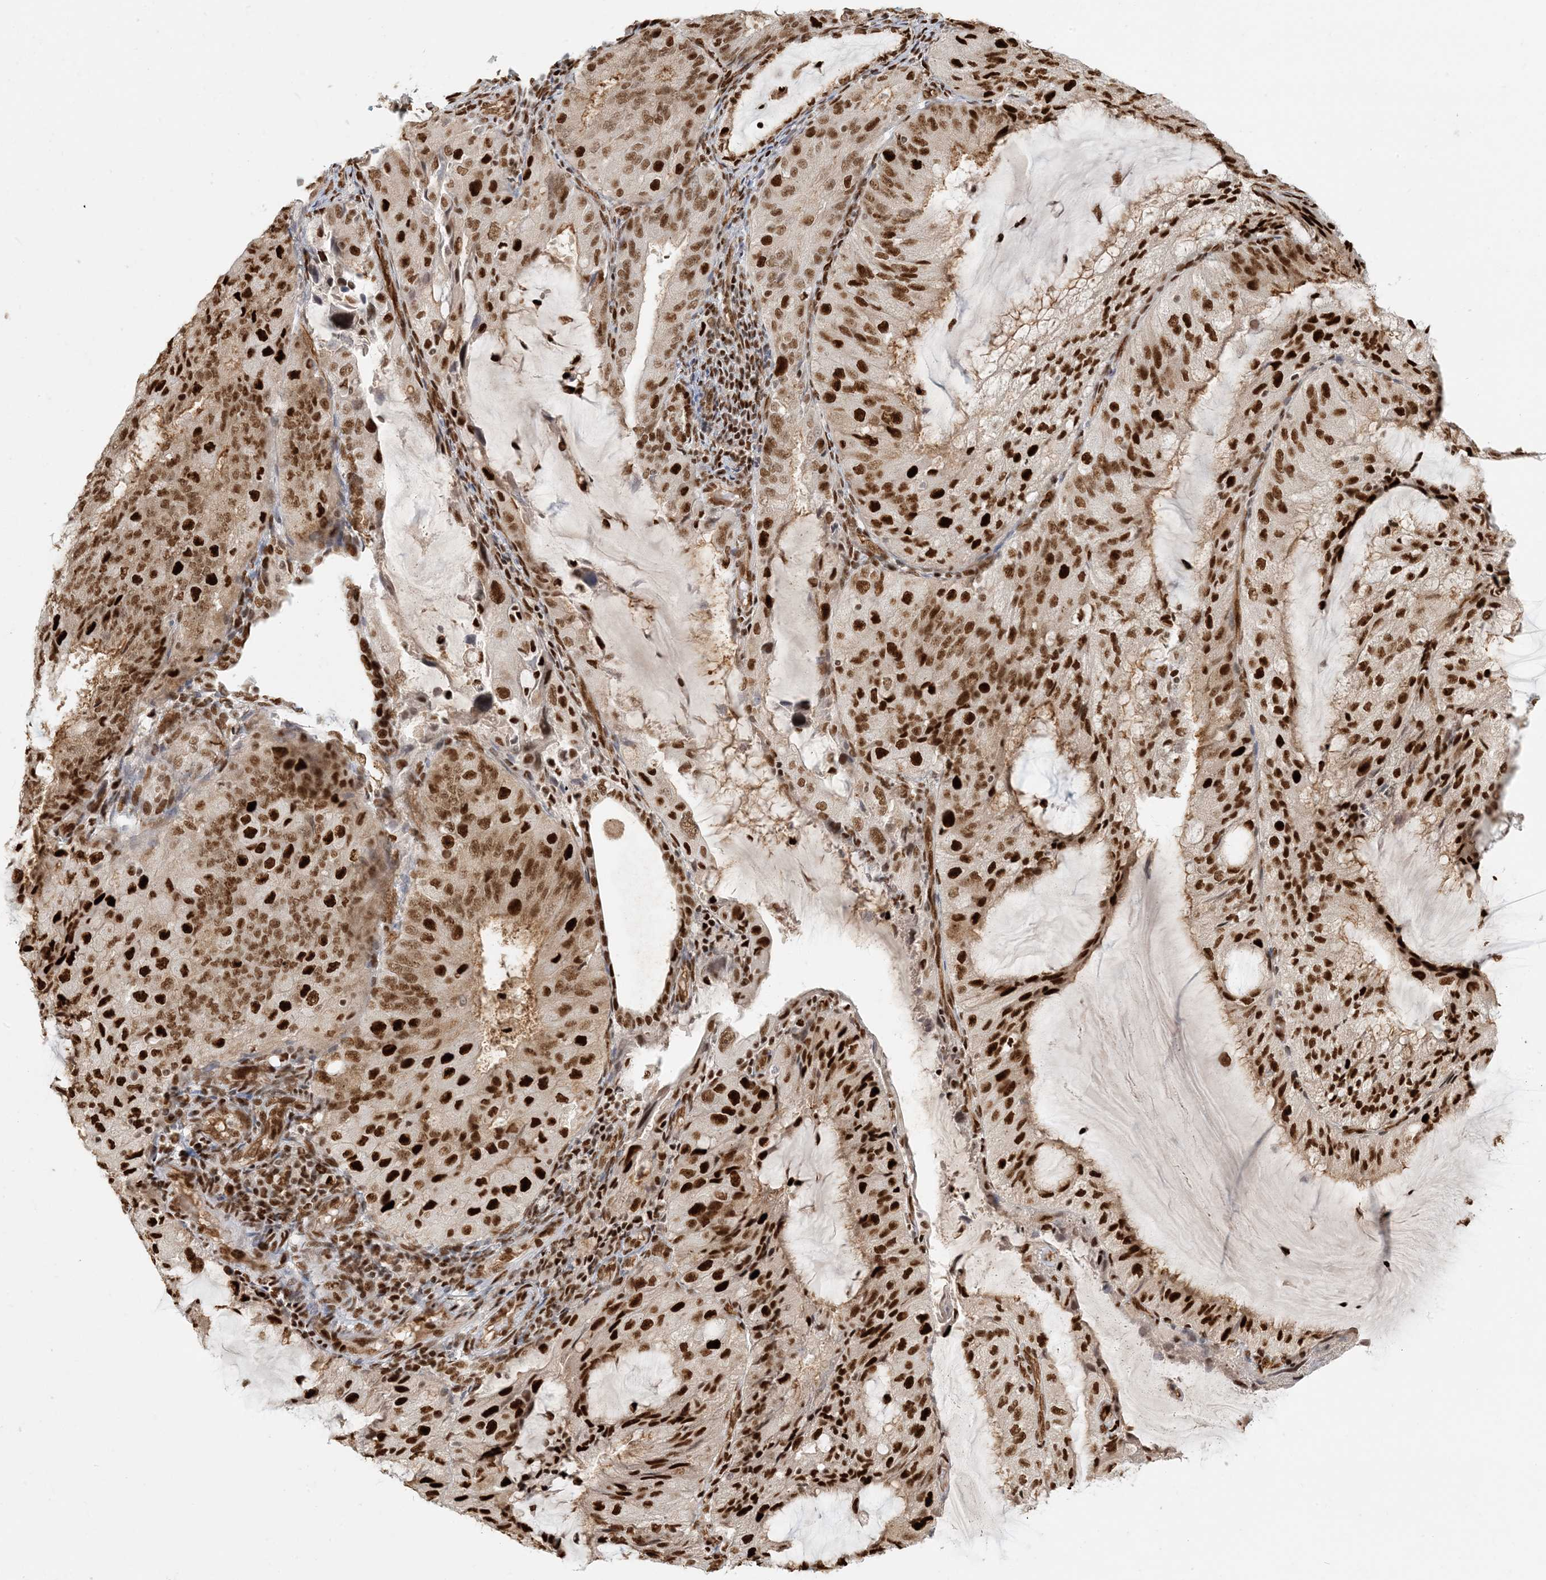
{"staining": {"intensity": "strong", "quantity": ">75%", "location": "nuclear"}, "tissue": "endometrial cancer", "cell_type": "Tumor cells", "image_type": "cancer", "snomed": [{"axis": "morphology", "description": "Adenocarcinoma, NOS"}, {"axis": "topography", "description": "Endometrium"}], "caption": "Immunohistochemistry (IHC) histopathology image of neoplastic tissue: human adenocarcinoma (endometrial) stained using immunohistochemistry (IHC) shows high levels of strong protein expression localized specifically in the nuclear of tumor cells, appearing as a nuclear brown color.", "gene": "CKS2", "patient": {"sex": "female", "age": 81}}